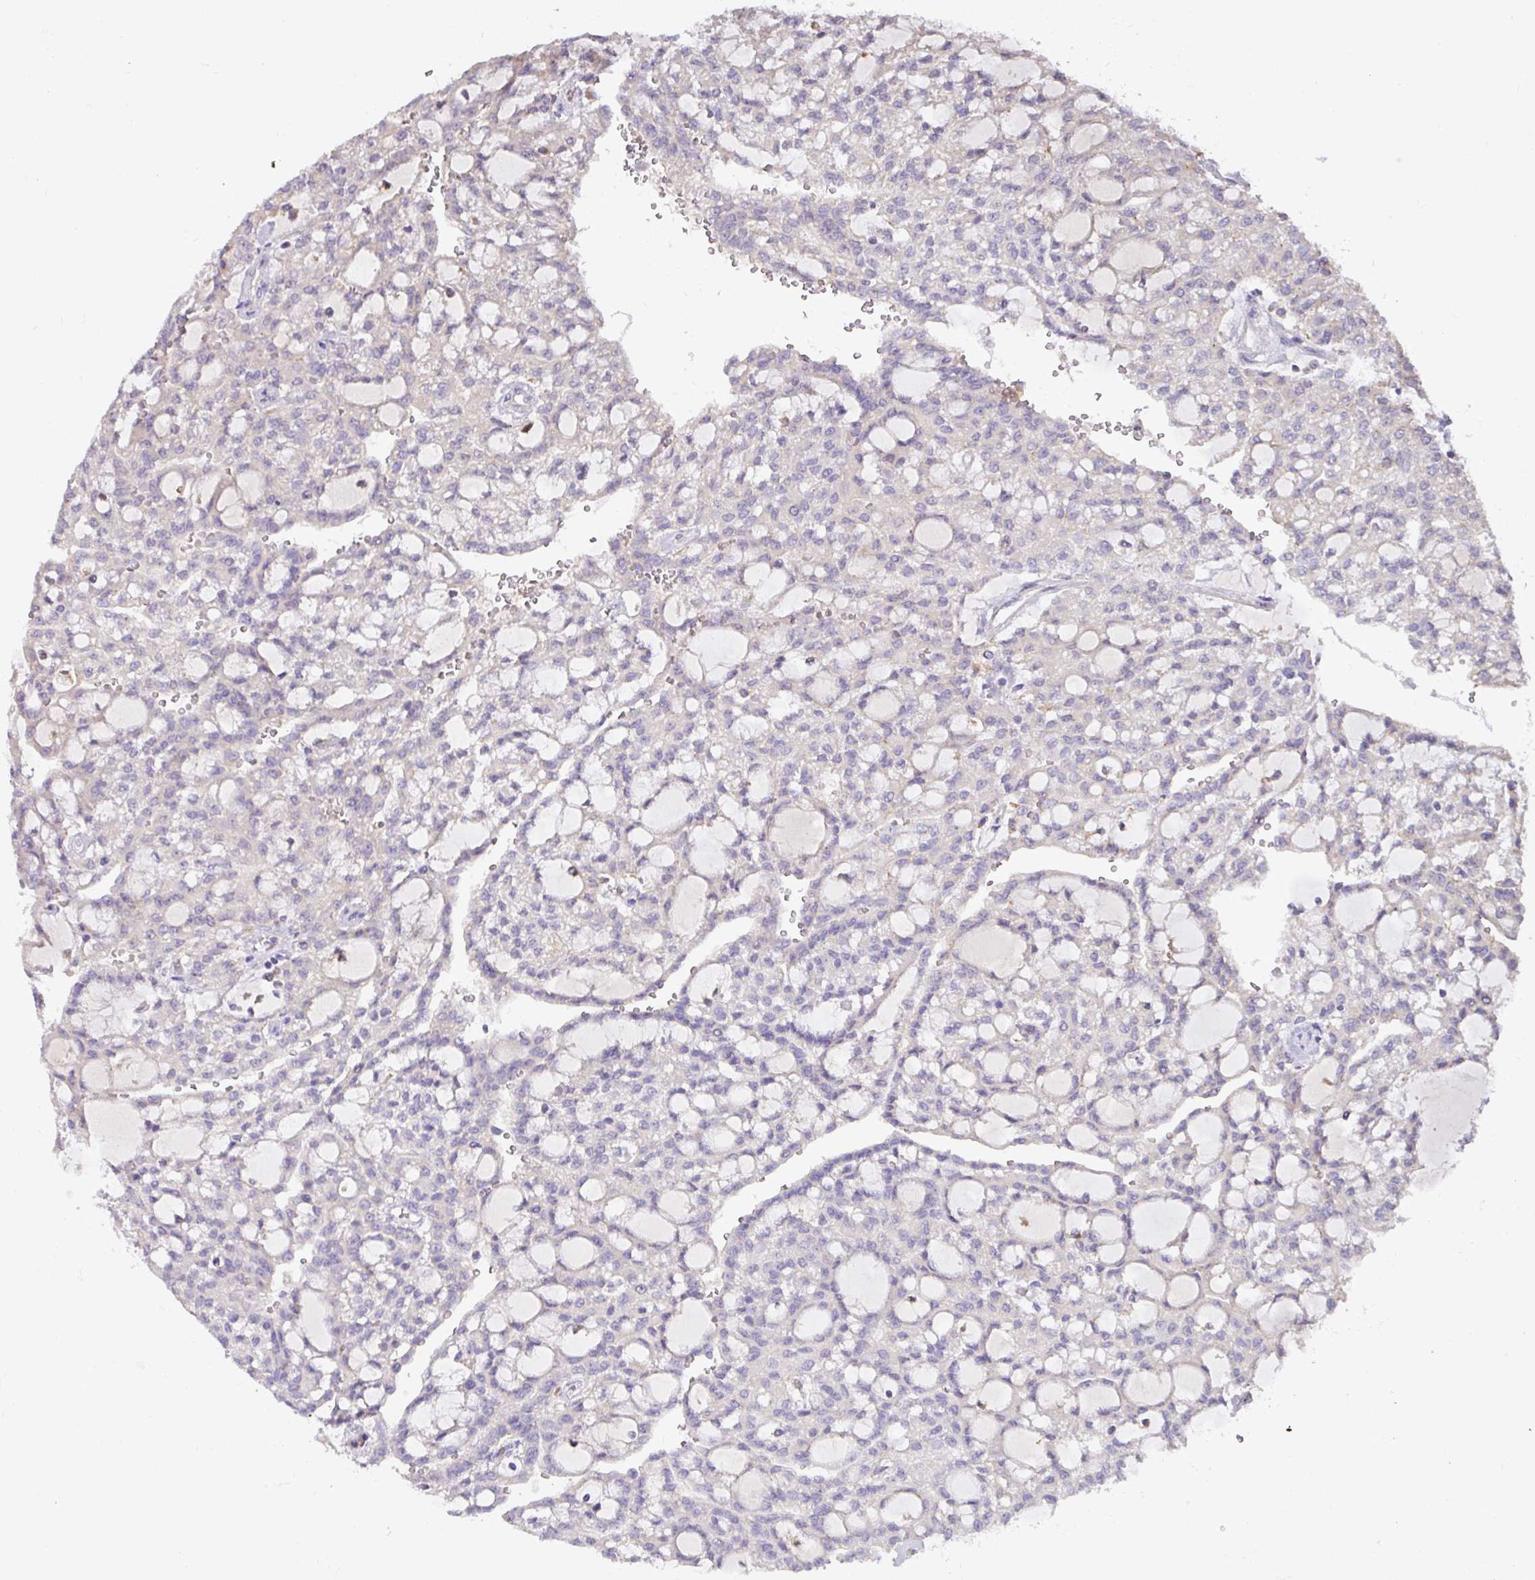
{"staining": {"intensity": "negative", "quantity": "none", "location": "none"}, "tissue": "renal cancer", "cell_type": "Tumor cells", "image_type": "cancer", "snomed": [{"axis": "morphology", "description": "Adenocarcinoma, NOS"}, {"axis": "topography", "description": "Kidney"}], "caption": "DAB (3,3'-diaminobenzidine) immunohistochemical staining of renal cancer (adenocarcinoma) displays no significant staining in tumor cells.", "gene": "GCNT7", "patient": {"sex": "male", "age": 63}}